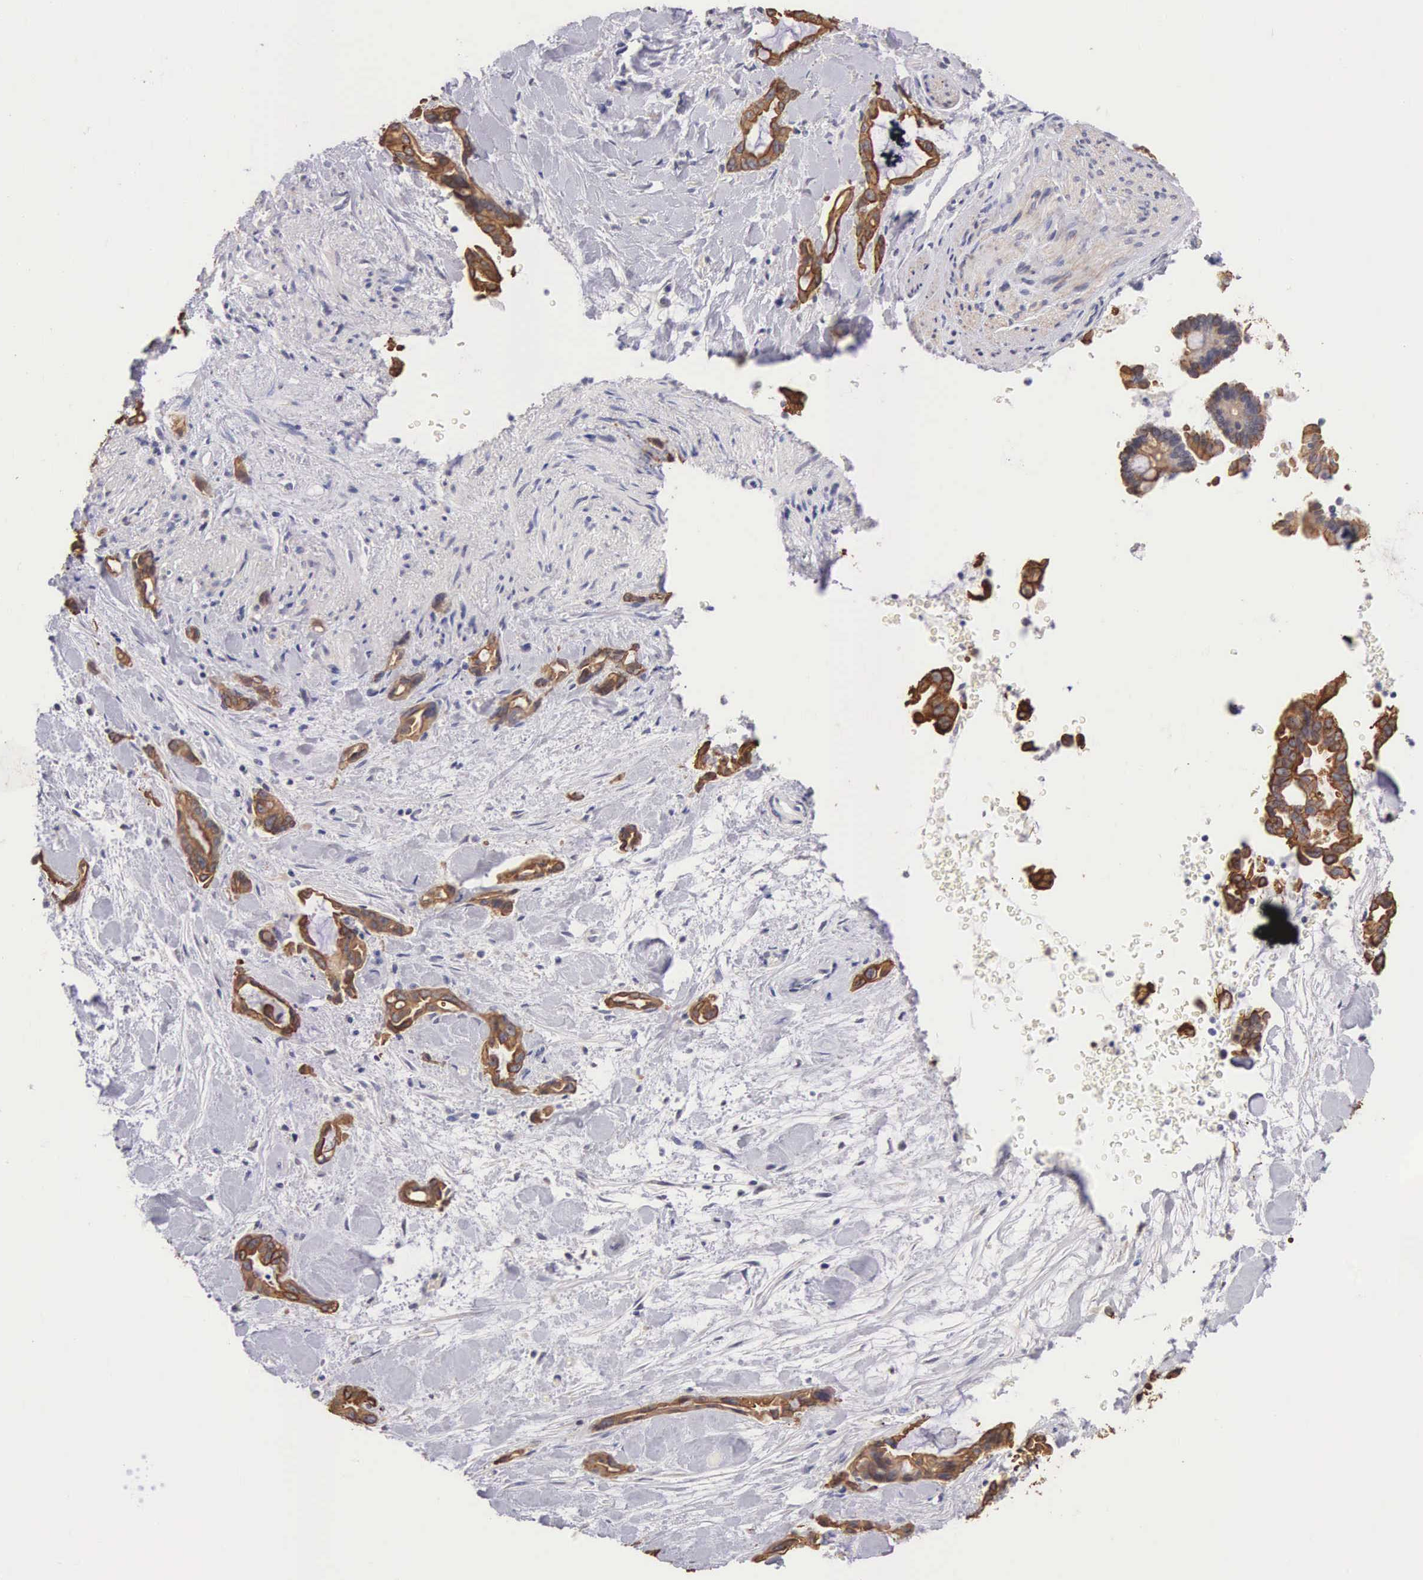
{"staining": {"intensity": "strong", "quantity": ">75%", "location": "cytoplasmic/membranous"}, "tissue": "pancreatic cancer", "cell_type": "Tumor cells", "image_type": "cancer", "snomed": [{"axis": "morphology", "description": "Adenocarcinoma, NOS"}, {"axis": "topography", "description": "Pancreas"}], "caption": "A histopathology image of adenocarcinoma (pancreatic) stained for a protein displays strong cytoplasmic/membranous brown staining in tumor cells.", "gene": "PIR", "patient": {"sex": "female", "age": 70}}